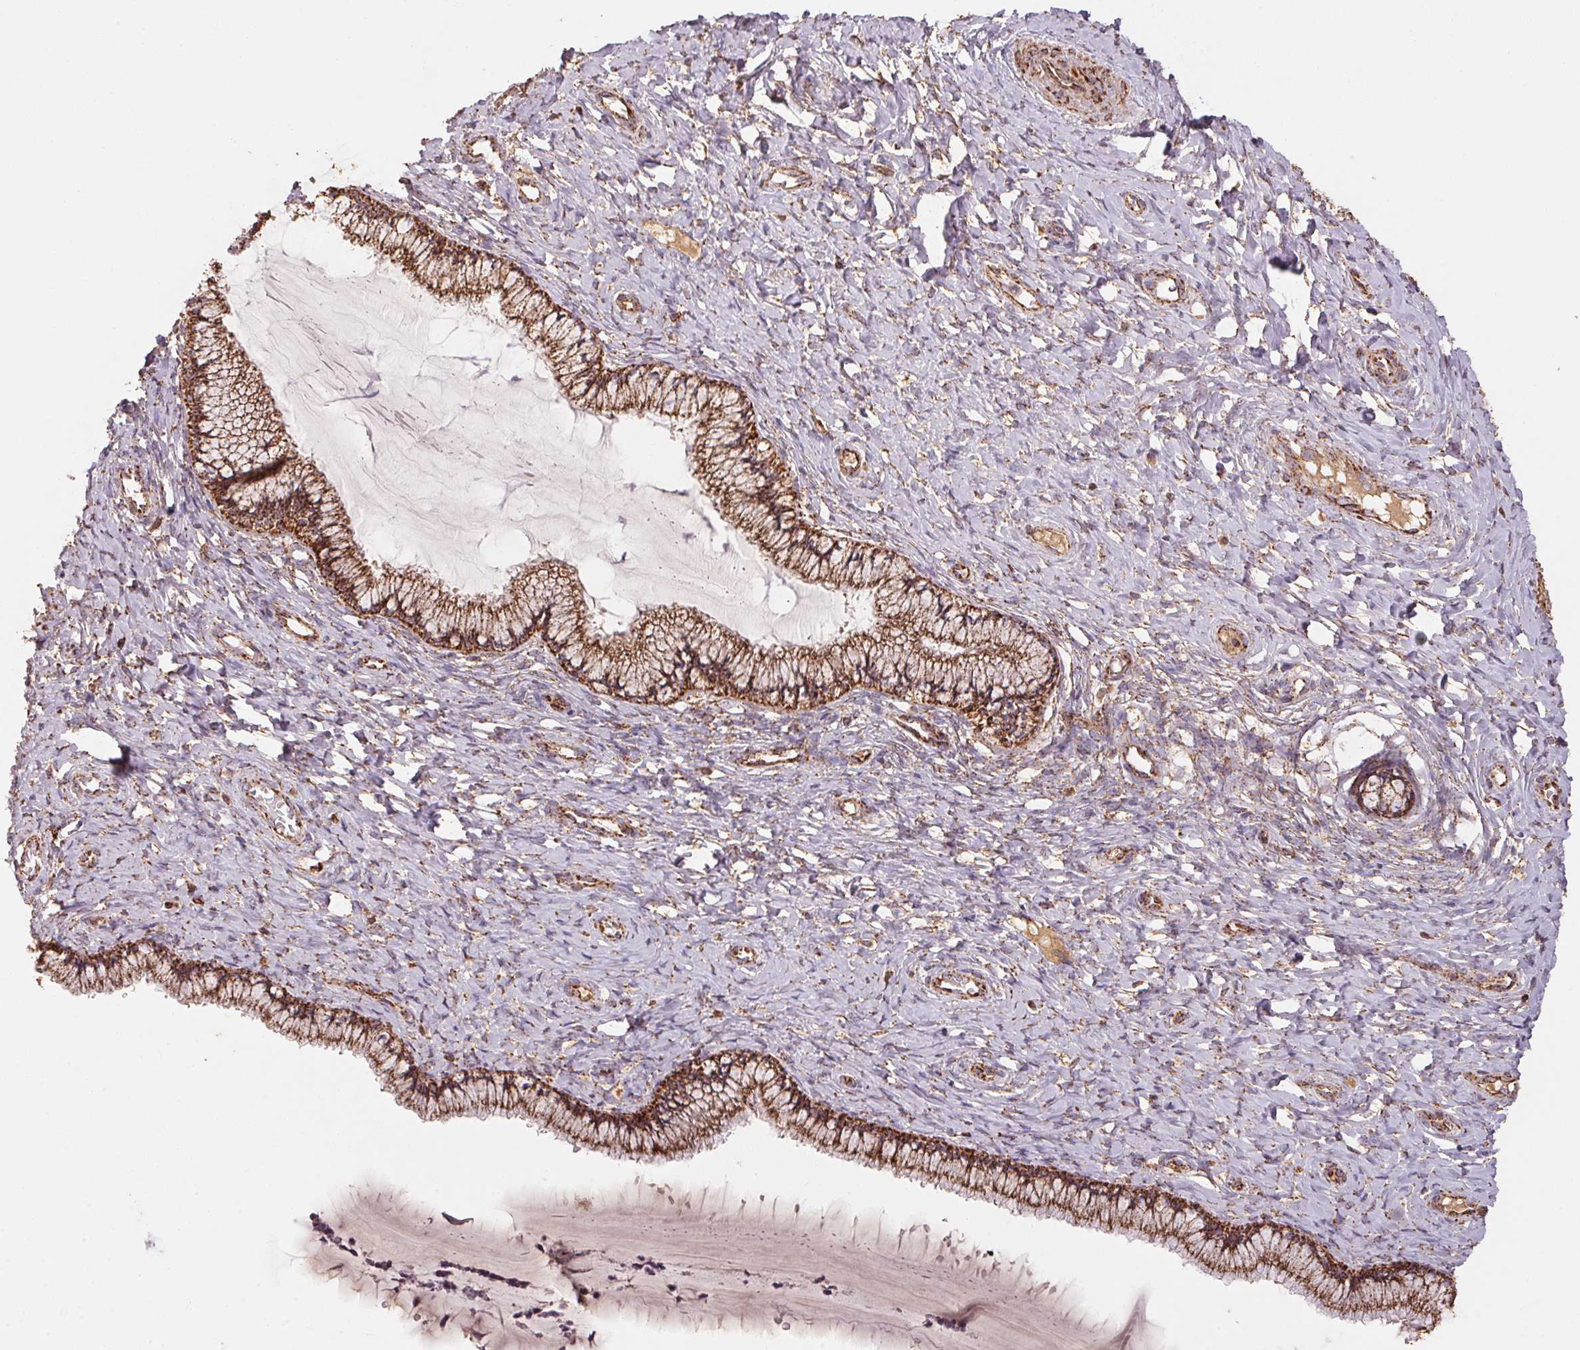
{"staining": {"intensity": "strong", "quantity": ">75%", "location": "cytoplasmic/membranous"}, "tissue": "cervix", "cell_type": "Glandular cells", "image_type": "normal", "snomed": [{"axis": "morphology", "description": "Normal tissue, NOS"}, {"axis": "topography", "description": "Cervix"}], "caption": "Immunohistochemistry staining of unremarkable cervix, which reveals high levels of strong cytoplasmic/membranous expression in about >75% of glandular cells indicating strong cytoplasmic/membranous protein expression. The staining was performed using DAB (brown) for protein detection and nuclei were counterstained in hematoxylin (blue).", "gene": "NDUFS2", "patient": {"sex": "female", "age": 37}}